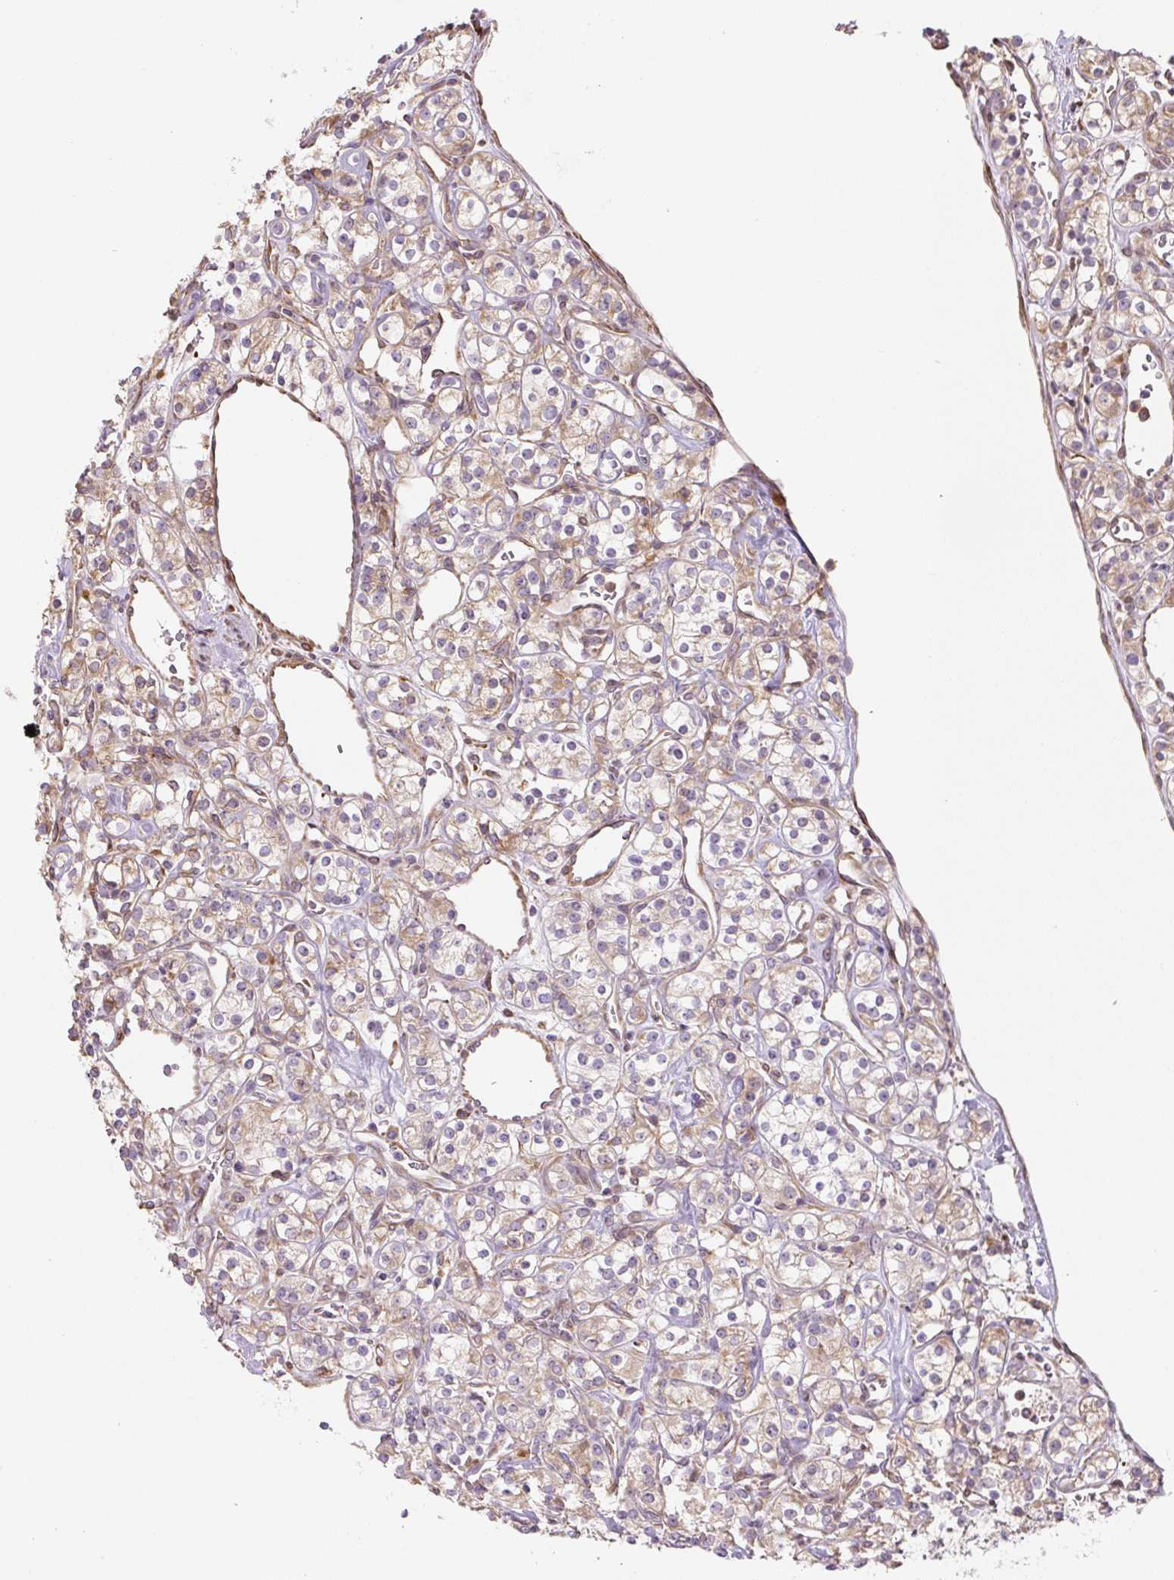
{"staining": {"intensity": "moderate", "quantity": ">75%", "location": "cytoplasmic/membranous"}, "tissue": "renal cancer", "cell_type": "Tumor cells", "image_type": "cancer", "snomed": [{"axis": "morphology", "description": "Adenocarcinoma, NOS"}, {"axis": "topography", "description": "Kidney"}], "caption": "This image reveals immunohistochemistry (IHC) staining of human renal cancer, with medium moderate cytoplasmic/membranous positivity in about >75% of tumor cells.", "gene": "RASA1", "patient": {"sex": "male", "age": 77}}